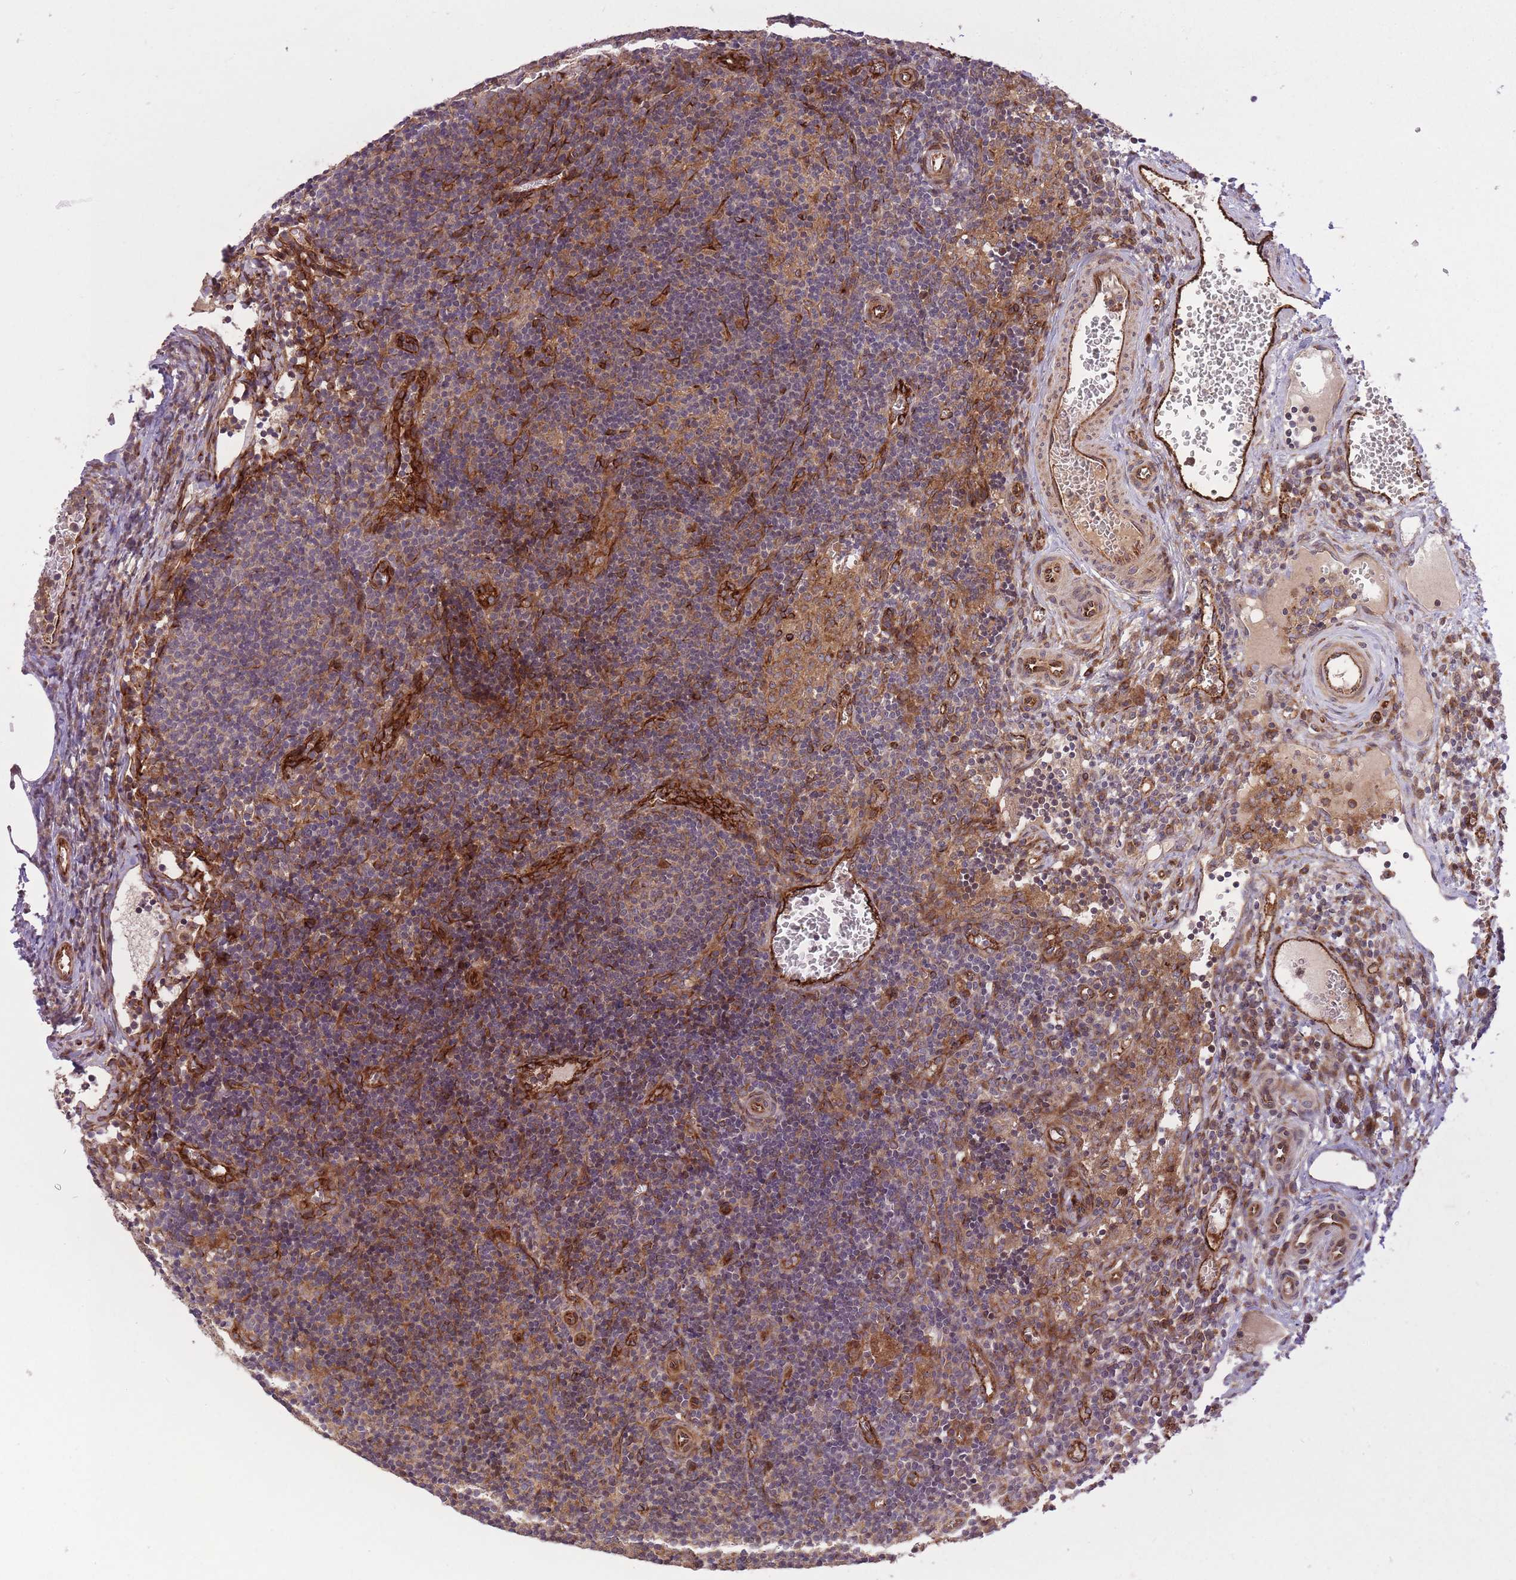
{"staining": {"intensity": "weak", "quantity": "25%-75%", "location": "cytoplasmic/membranous"}, "tissue": "lymph node", "cell_type": "Germinal center cells", "image_type": "normal", "snomed": [{"axis": "morphology", "description": "Normal tissue, NOS"}, {"axis": "topography", "description": "Lymph node"}], "caption": "Germinal center cells exhibit low levels of weak cytoplasmic/membranous positivity in approximately 25%-75% of cells in unremarkable lymph node.", "gene": "CISH", "patient": {"sex": "female", "age": 37}}